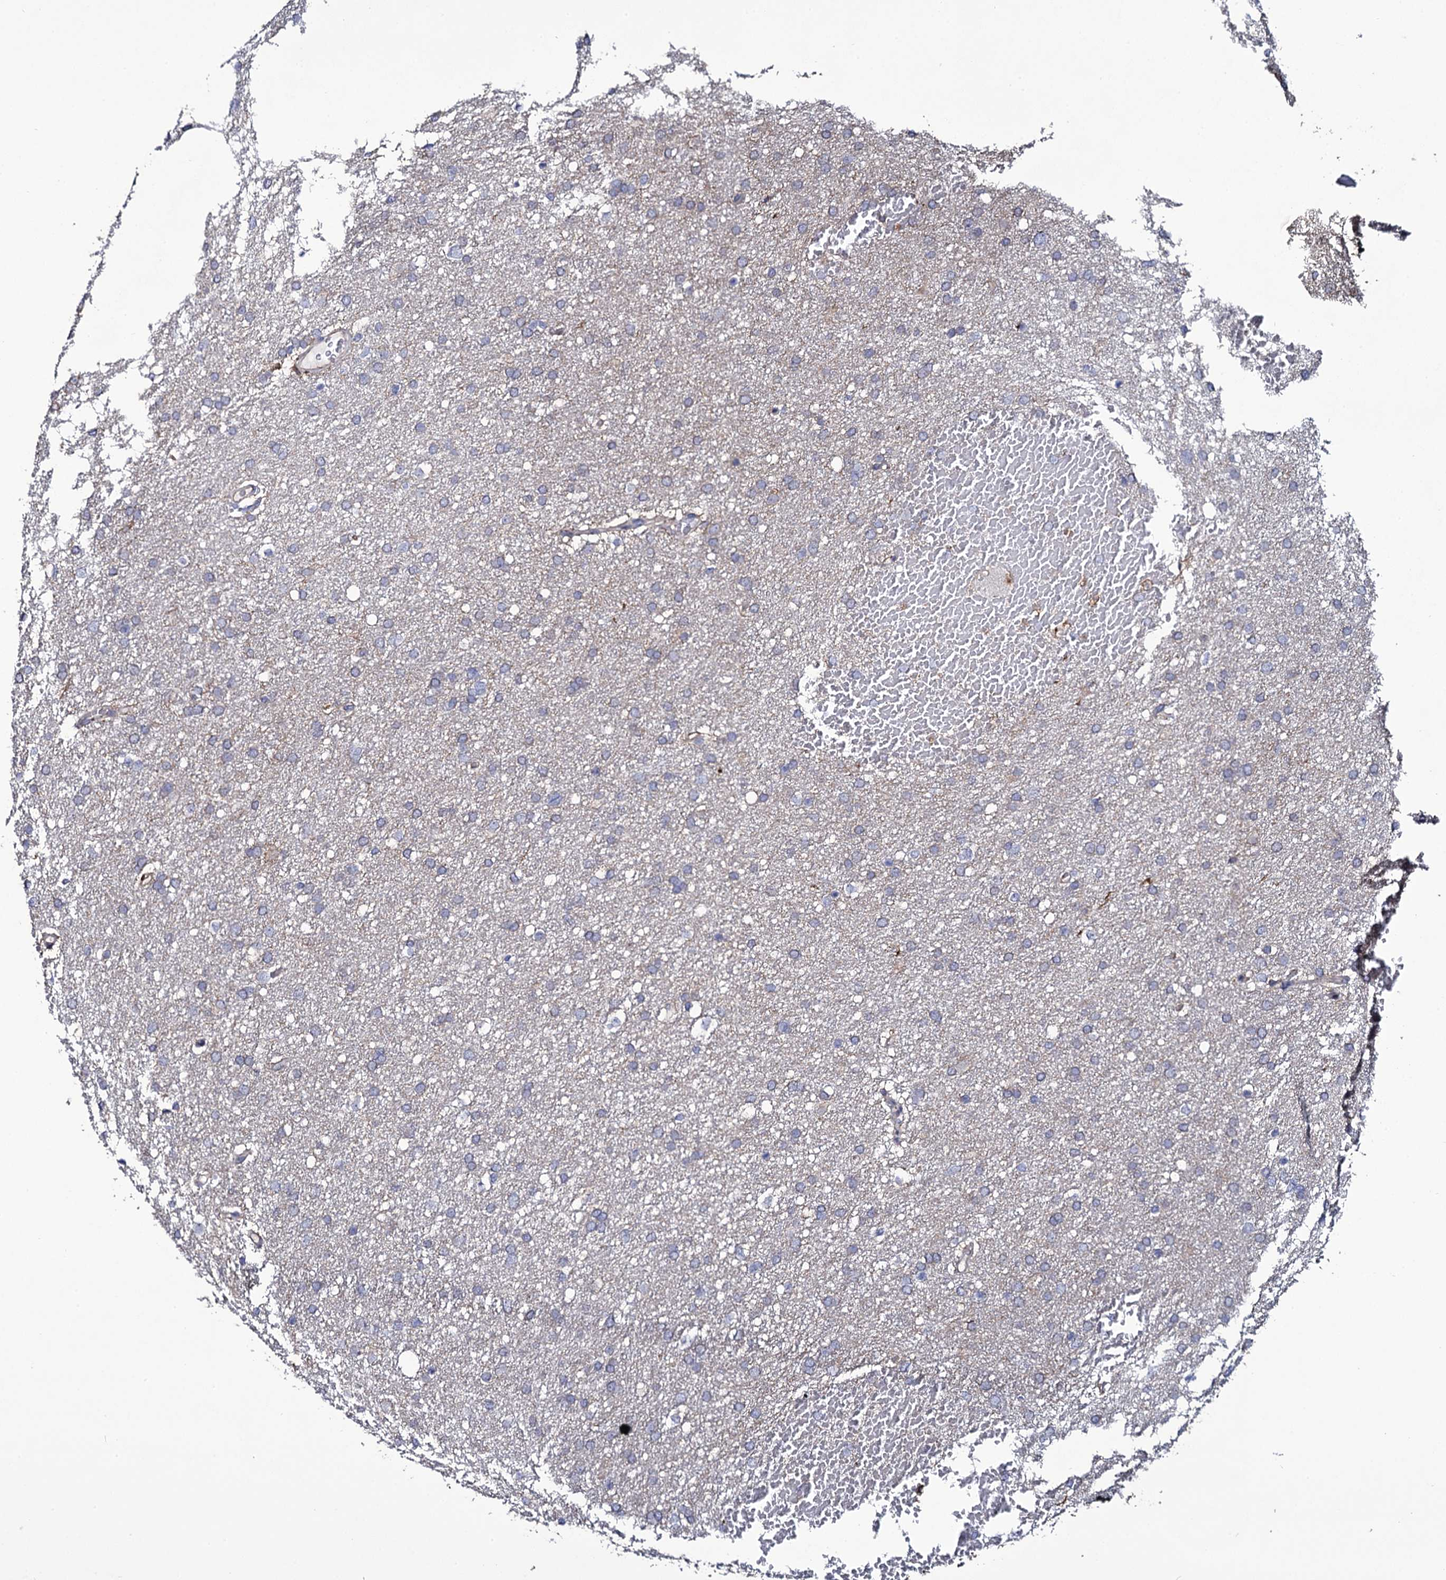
{"staining": {"intensity": "negative", "quantity": "none", "location": "none"}, "tissue": "glioma", "cell_type": "Tumor cells", "image_type": "cancer", "snomed": [{"axis": "morphology", "description": "Glioma, malignant, High grade"}, {"axis": "topography", "description": "Cerebral cortex"}], "caption": "Malignant high-grade glioma was stained to show a protein in brown. There is no significant staining in tumor cells.", "gene": "TTC23", "patient": {"sex": "female", "age": 36}}